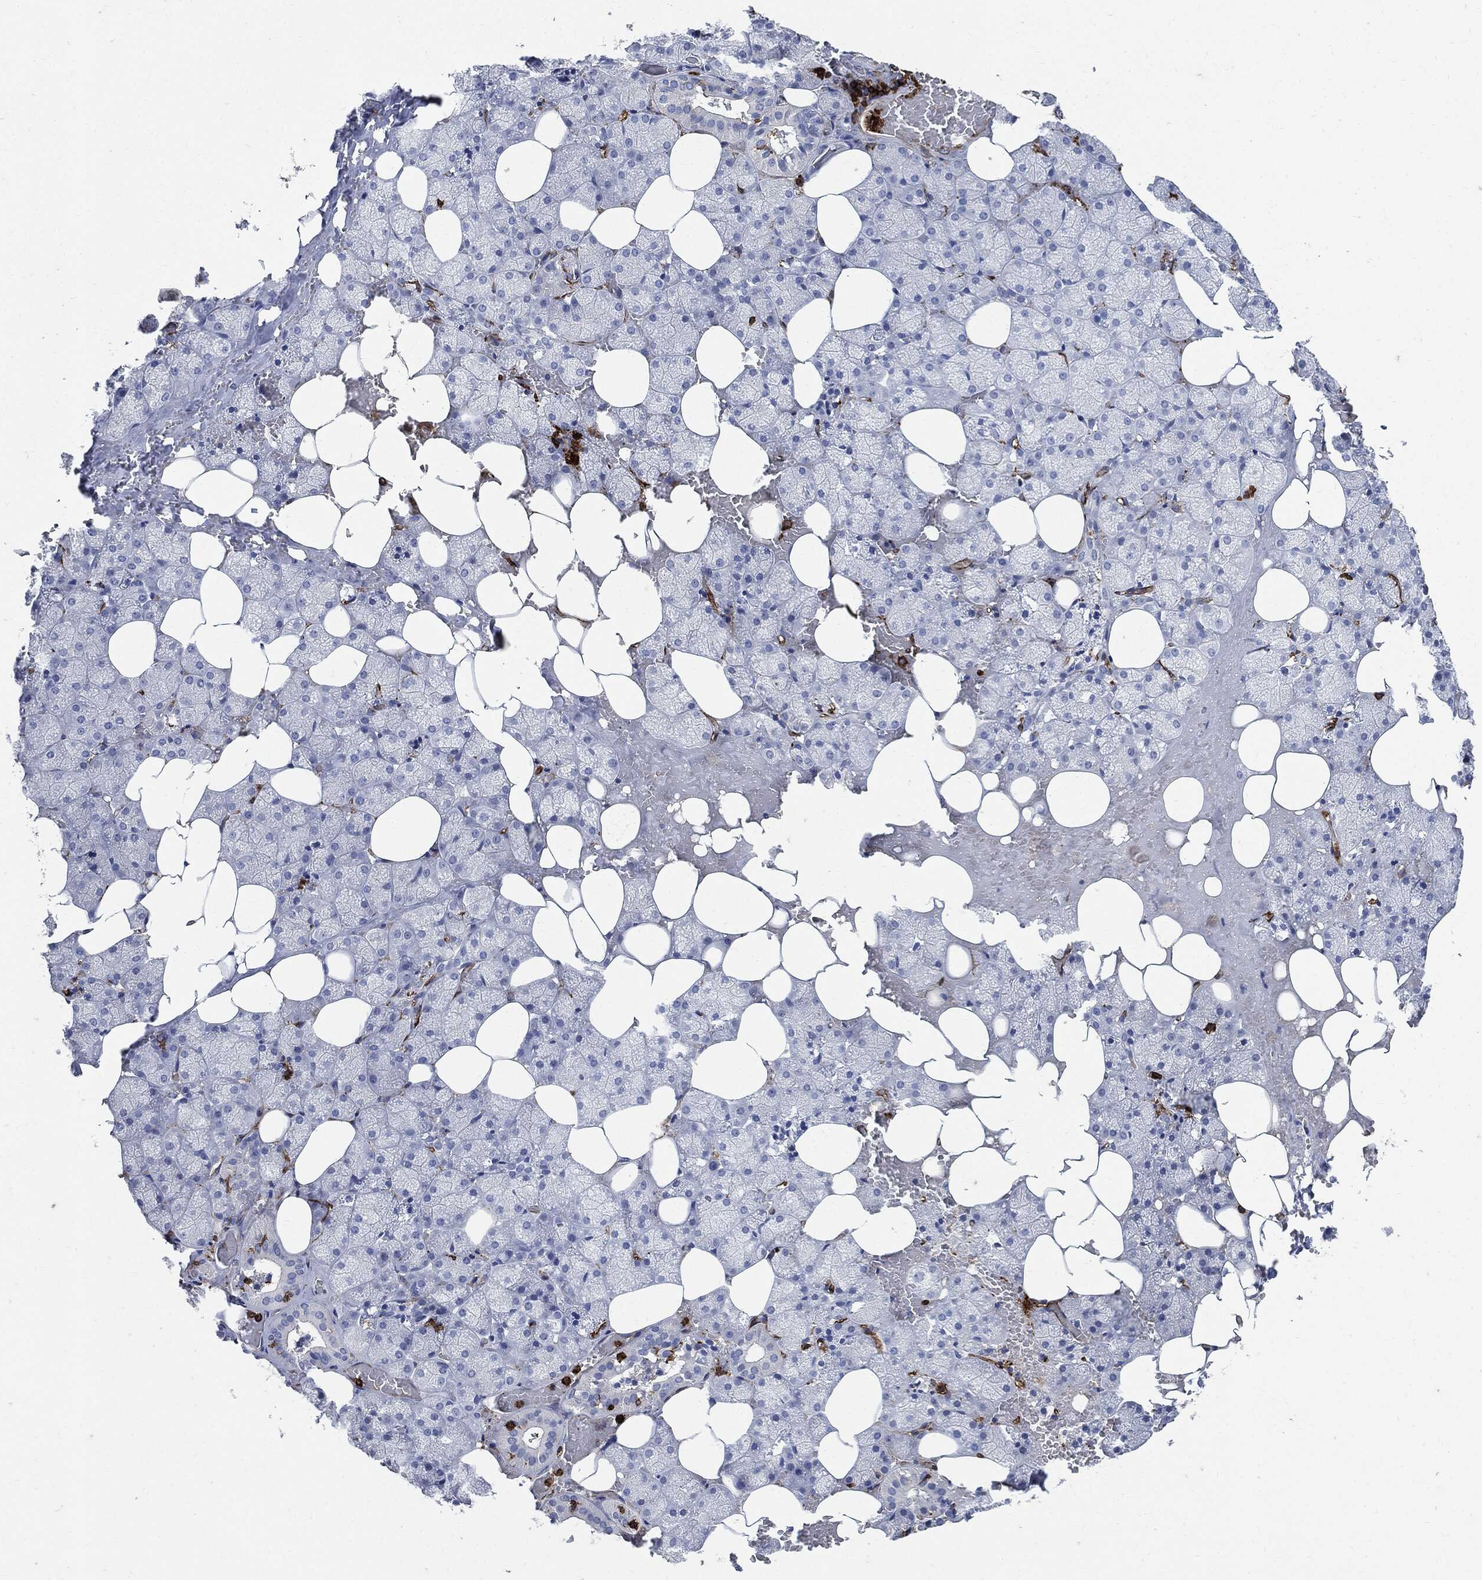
{"staining": {"intensity": "negative", "quantity": "none", "location": "none"}, "tissue": "salivary gland", "cell_type": "Glandular cells", "image_type": "normal", "snomed": [{"axis": "morphology", "description": "Normal tissue, NOS"}, {"axis": "topography", "description": "Salivary gland"}], "caption": "Immunohistochemistry of benign salivary gland reveals no expression in glandular cells.", "gene": "PTPRC", "patient": {"sex": "male", "age": 38}}